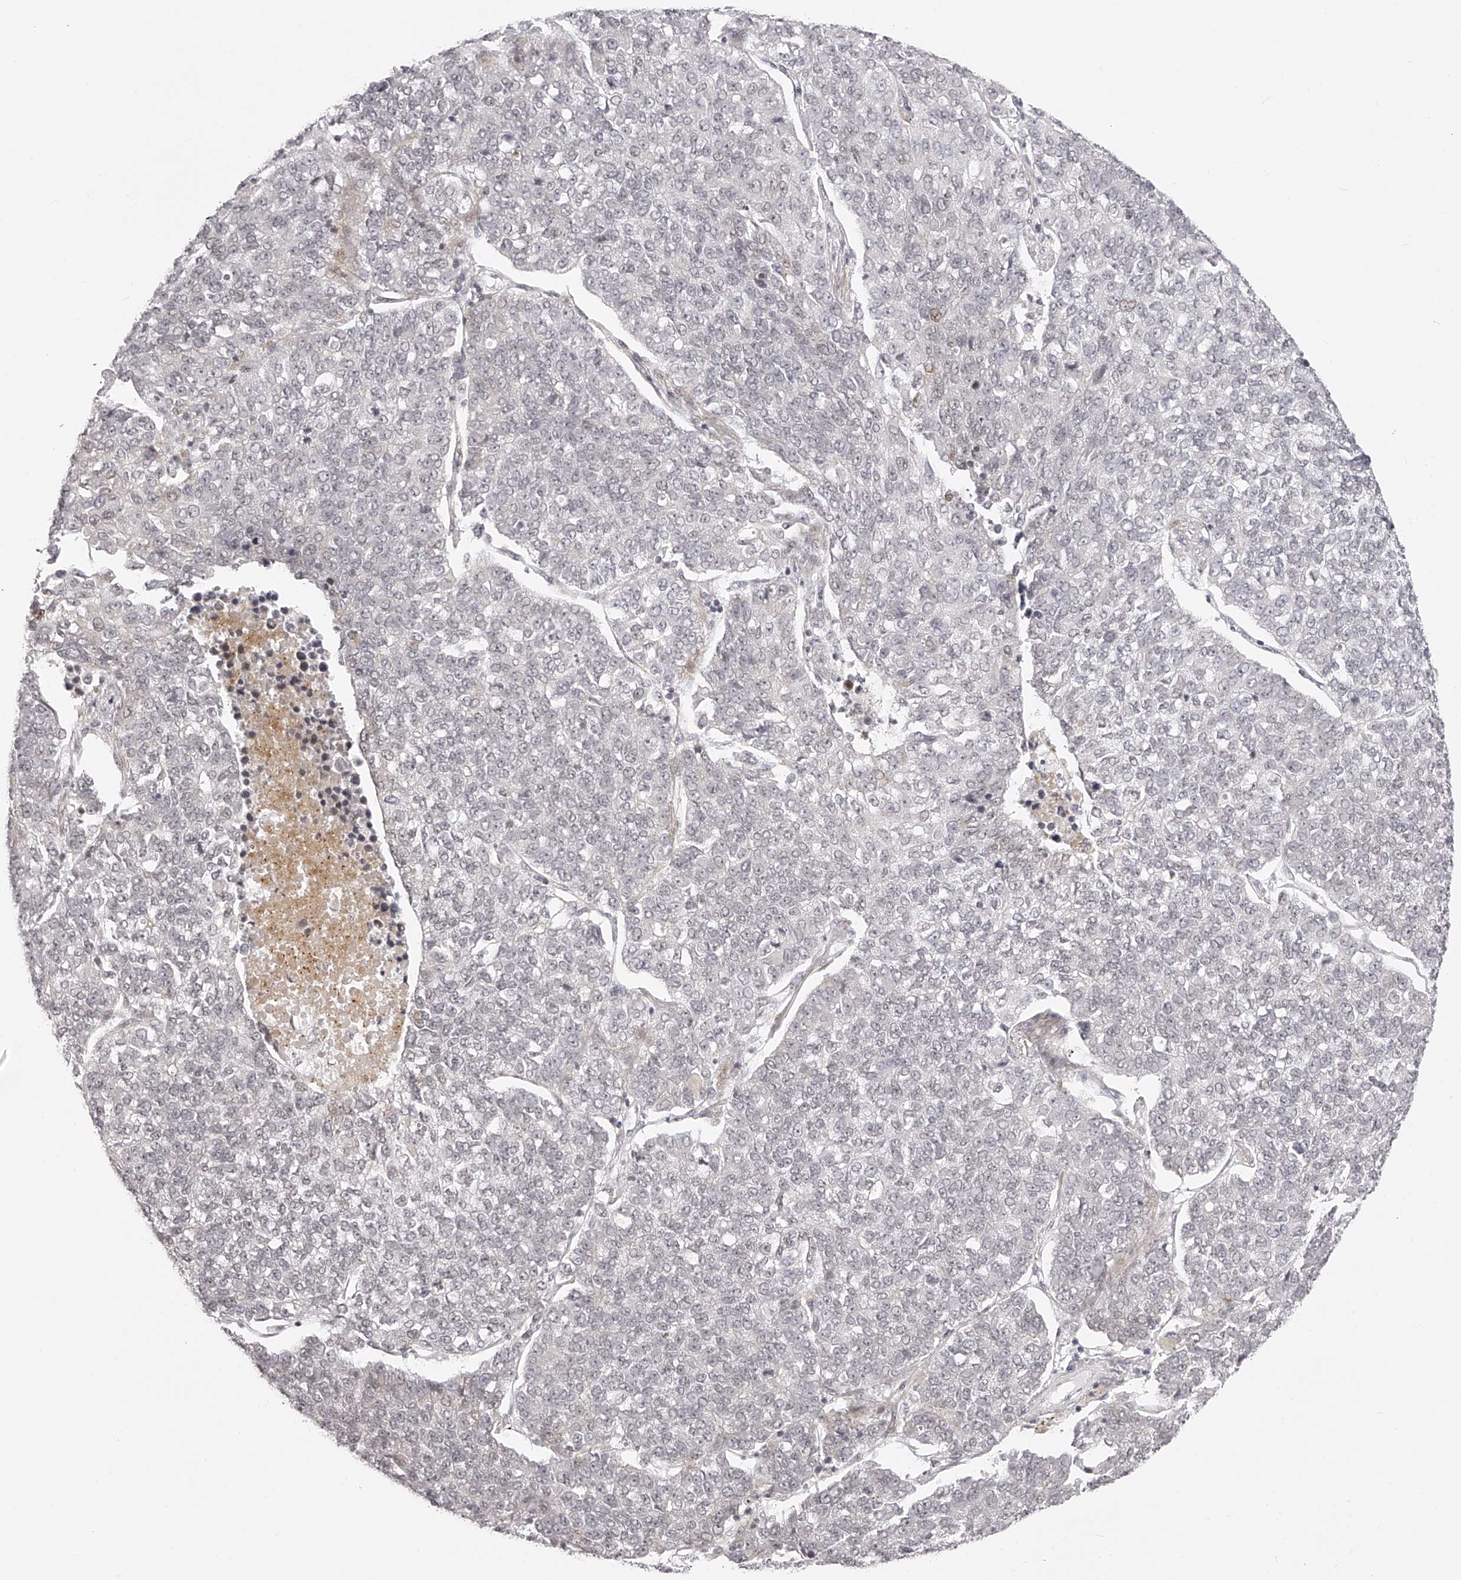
{"staining": {"intensity": "negative", "quantity": "none", "location": "none"}, "tissue": "lung cancer", "cell_type": "Tumor cells", "image_type": "cancer", "snomed": [{"axis": "morphology", "description": "Adenocarcinoma, NOS"}, {"axis": "topography", "description": "Lung"}], "caption": "Tumor cells are negative for protein expression in human adenocarcinoma (lung).", "gene": "PLEKHG1", "patient": {"sex": "male", "age": 49}}